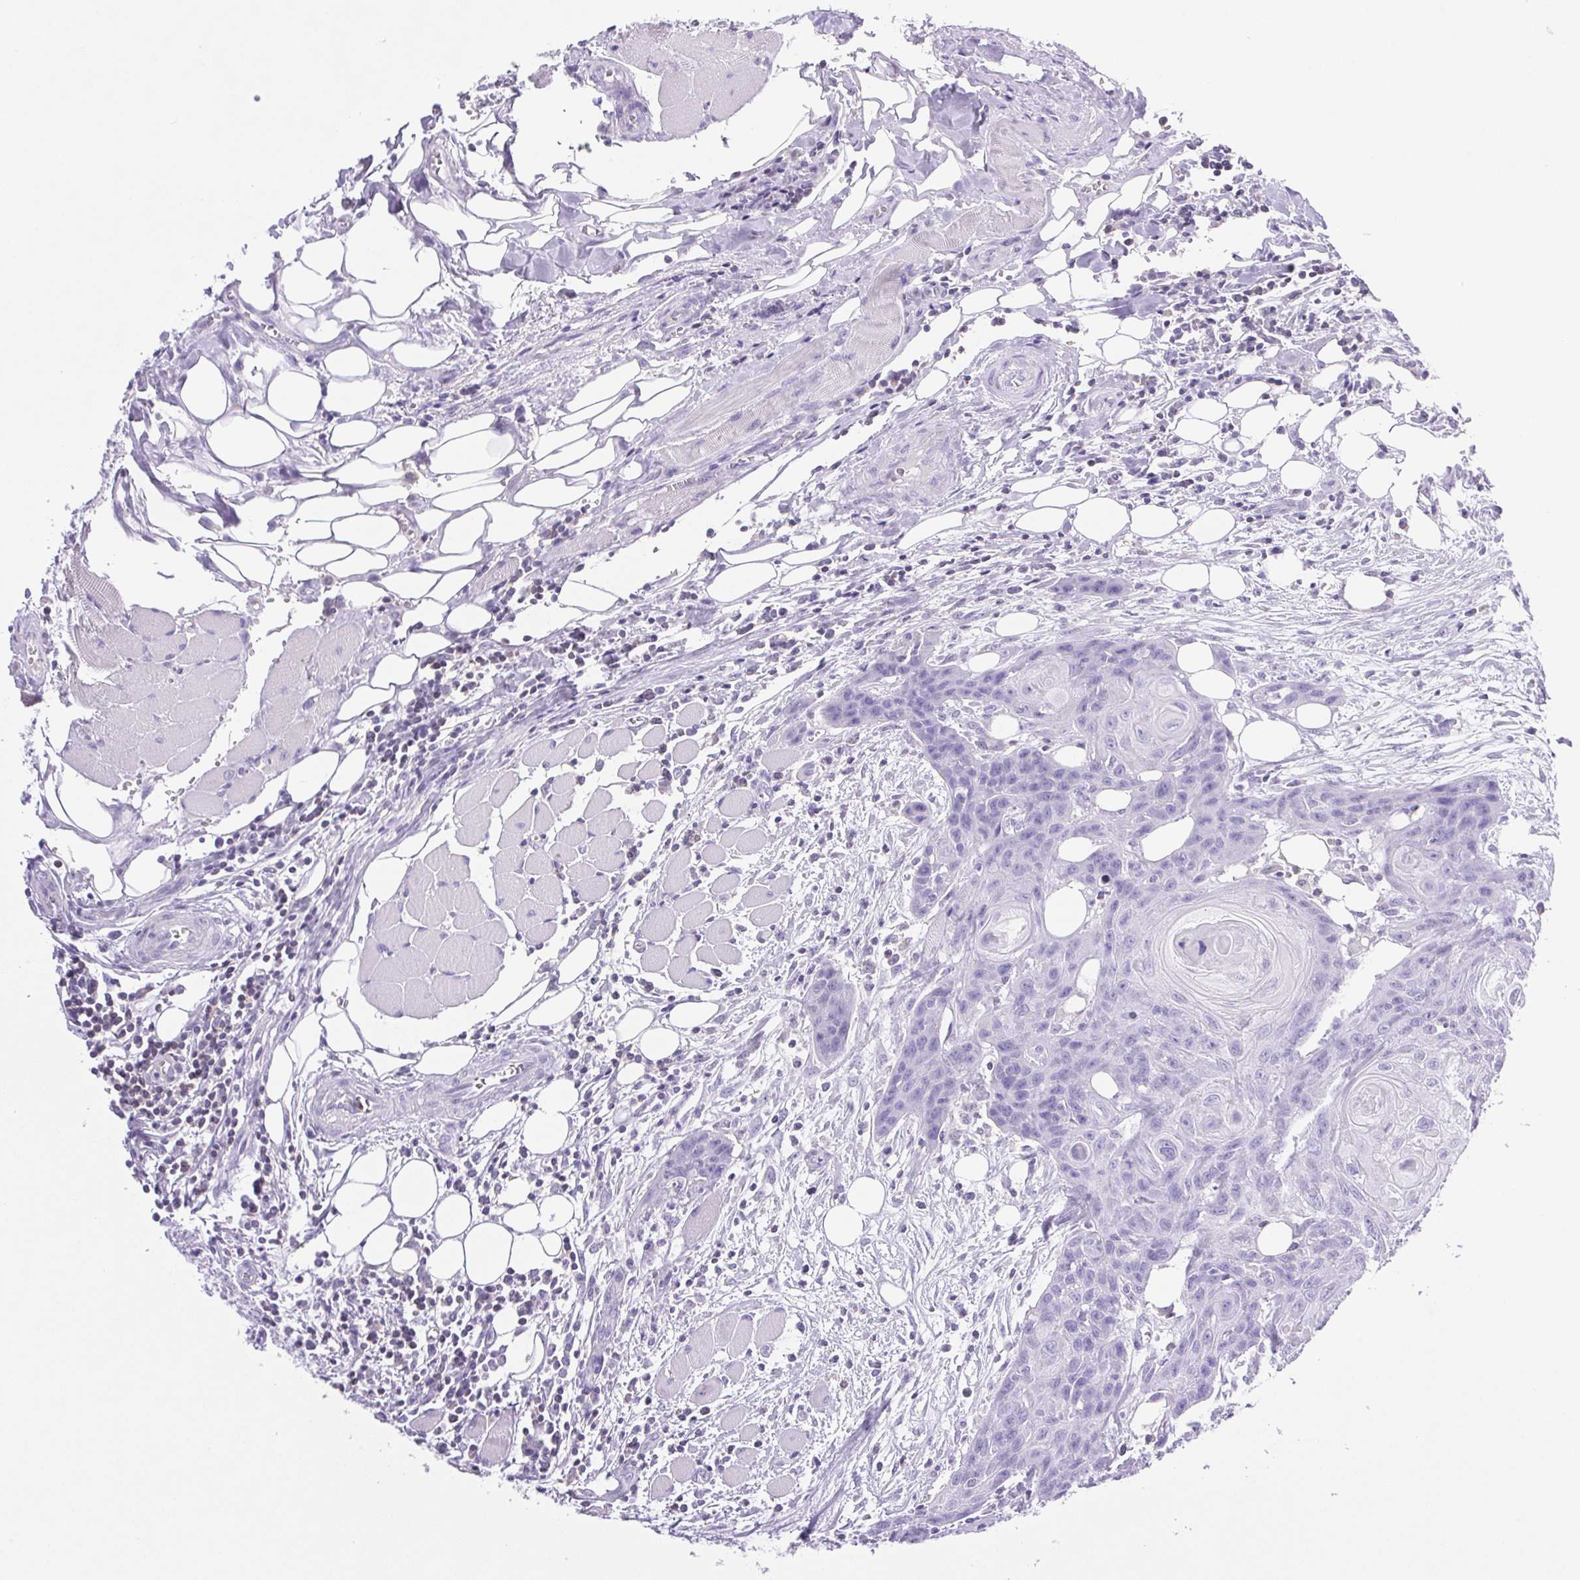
{"staining": {"intensity": "negative", "quantity": "none", "location": "none"}, "tissue": "head and neck cancer", "cell_type": "Tumor cells", "image_type": "cancer", "snomed": [{"axis": "morphology", "description": "Squamous cell carcinoma, NOS"}, {"axis": "topography", "description": "Oral tissue"}, {"axis": "topography", "description": "Head-Neck"}], "caption": "Protein analysis of squamous cell carcinoma (head and neck) displays no significant expression in tumor cells. The staining is performed using DAB (3,3'-diaminobenzidine) brown chromogen with nuclei counter-stained in using hematoxylin.", "gene": "SYNPR", "patient": {"sex": "male", "age": 58}}